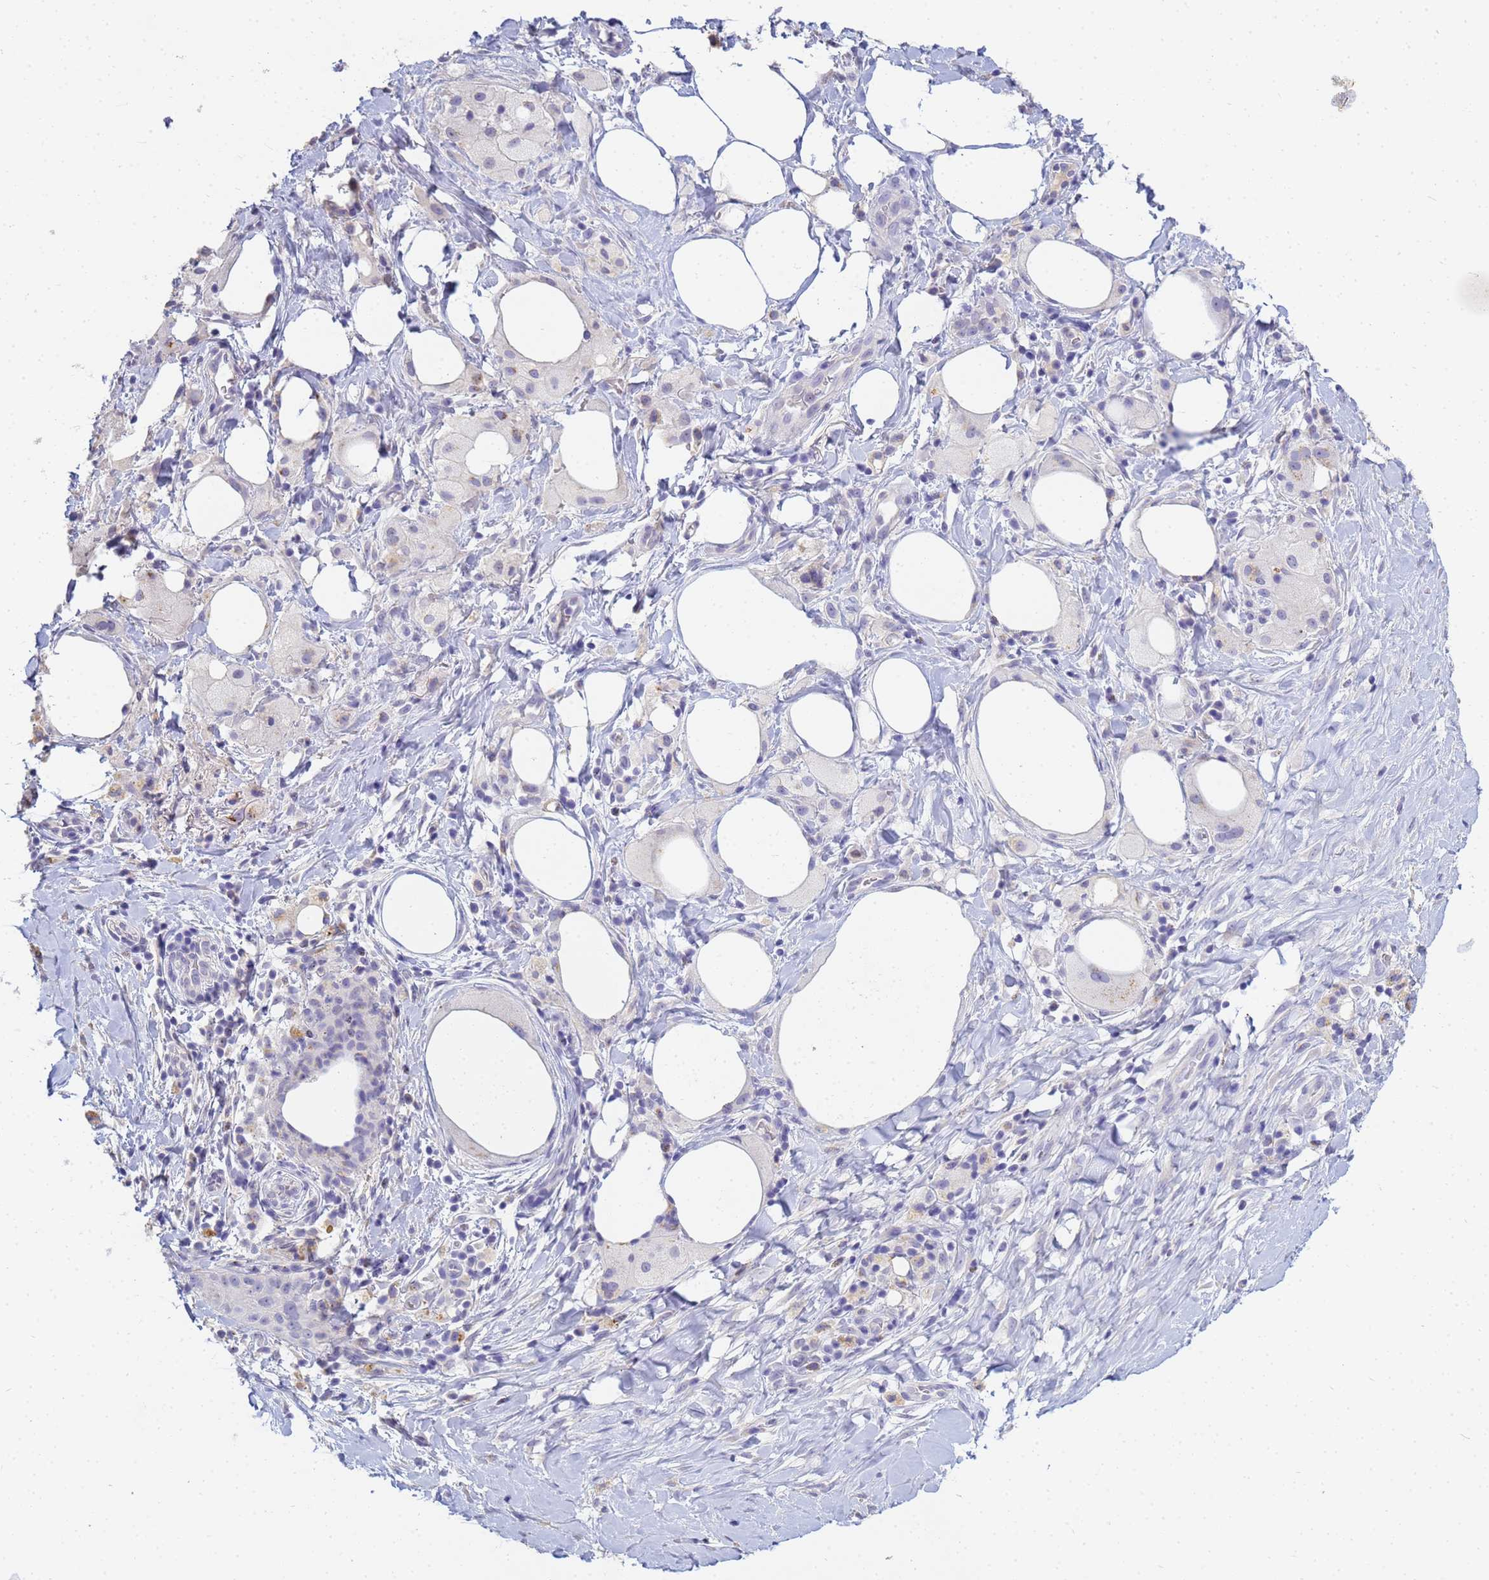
{"staining": {"intensity": "negative", "quantity": "none", "location": "none"}, "tissue": "pancreatic cancer", "cell_type": "Tumor cells", "image_type": "cancer", "snomed": [{"axis": "morphology", "description": "Adenocarcinoma, NOS"}, {"axis": "topography", "description": "Pancreas"}], "caption": "Immunohistochemistry (IHC) histopathology image of human pancreatic cancer stained for a protein (brown), which displays no positivity in tumor cells.", "gene": "B3GNT8", "patient": {"sex": "male", "age": 58}}